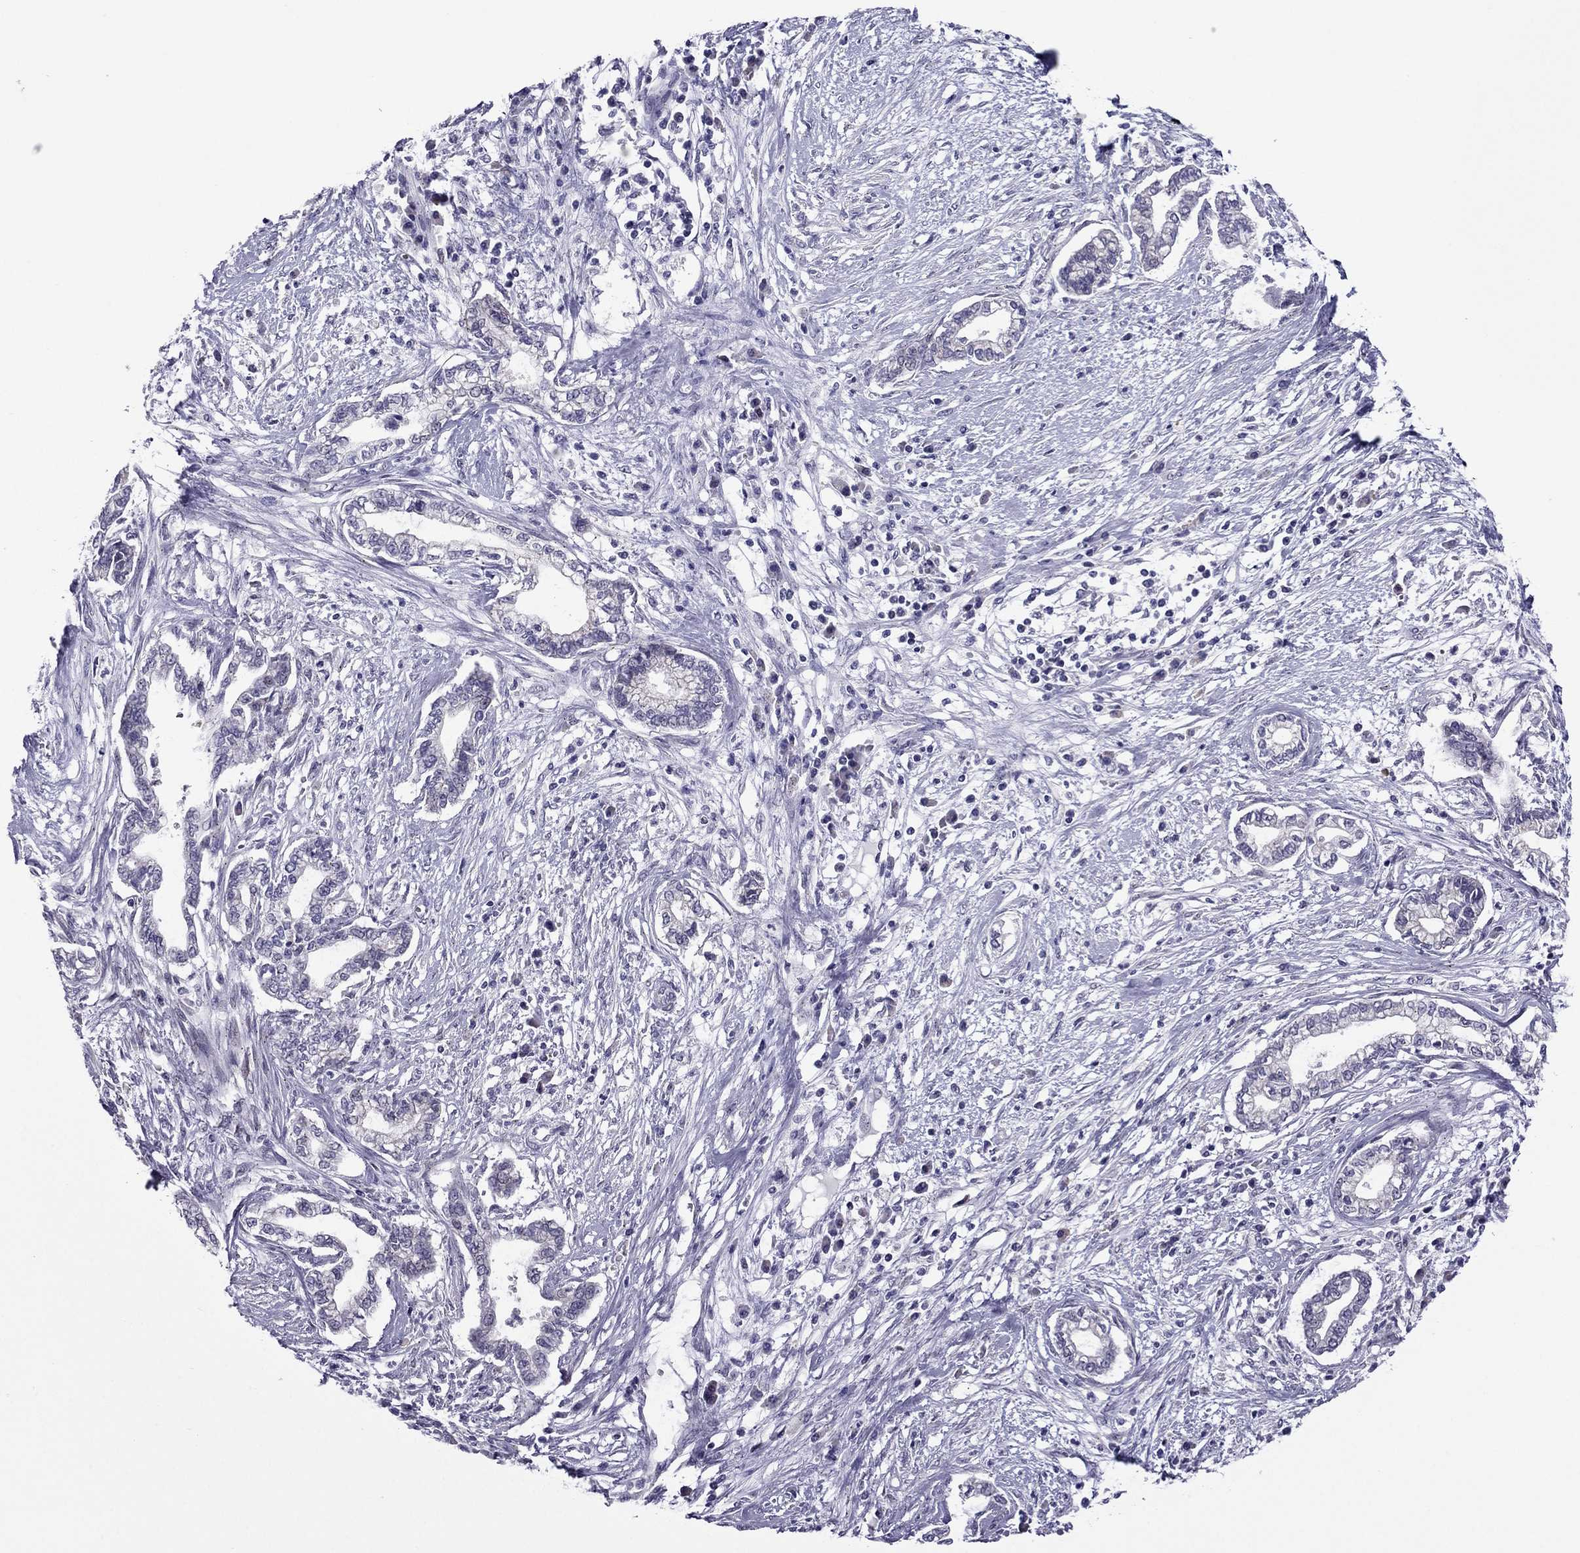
{"staining": {"intensity": "negative", "quantity": "none", "location": "none"}, "tissue": "cervical cancer", "cell_type": "Tumor cells", "image_type": "cancer", "snomed": [{"axis": "morphology", "description": "Adenocarcinoma, NOS"}, {"axis": "topography", "description": "Cervix"}], "caption": "Cervical cancer was stained to show a protein in brown. There is no significant staining in tumor cells.", "gene": "MYBPH", "patient": {"sex": "female", "age": 62}}